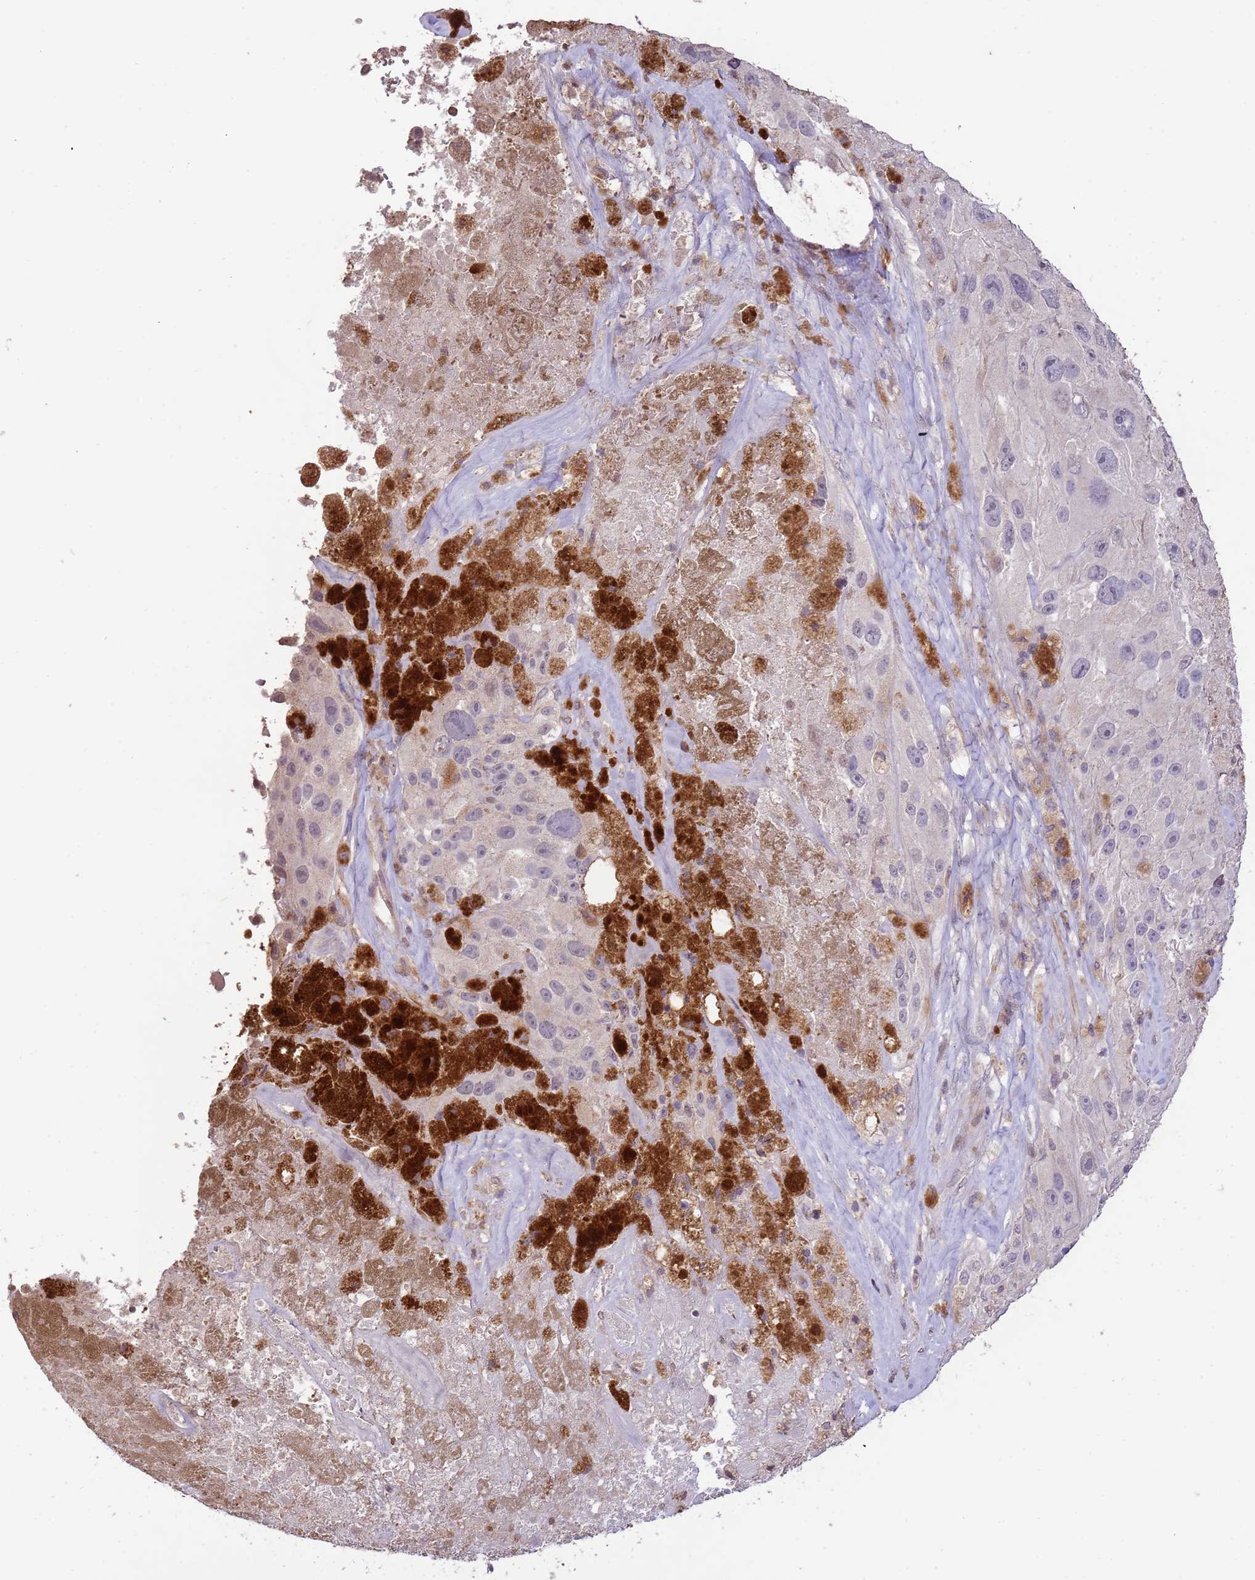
{"staining": {"intensity": "negative", "quantity": "none", "location": "none"}, "tissue": "melanoma", "cell_type": "Tumor cells", "image_type": "cancer", "snomed": [{"axis": "morphology", "description": "Malignant melanoma, Metastatic site"}, {"axis": "topography", "description": "Lymph node"}], "caption": "Protein analysis of malignant melanoma (metastatic site) demonstrates no significant expression in tumor cells.", "gene": "SLC16A4", "patient": {"sex": "male", "age": 62}}